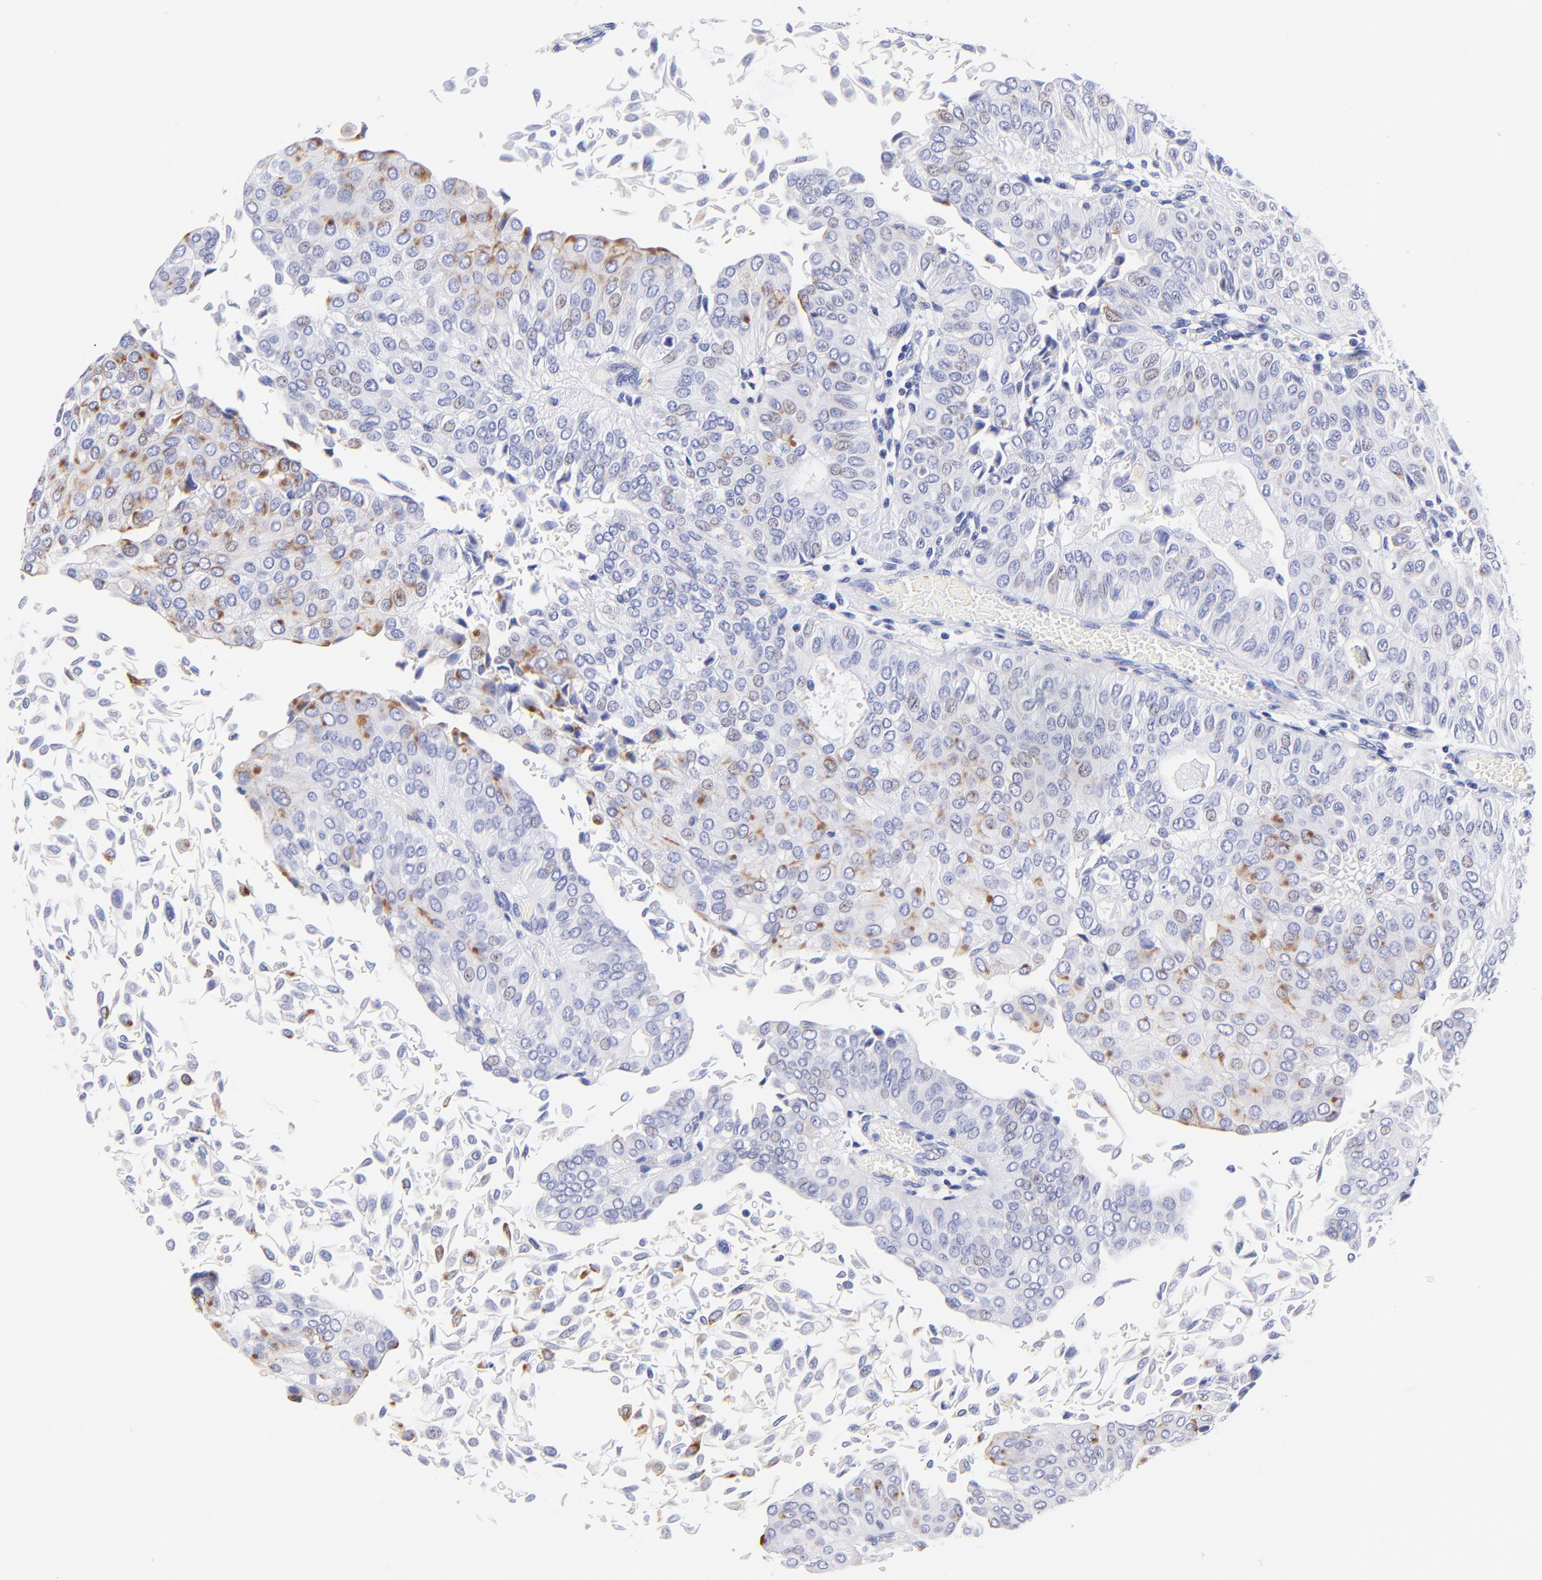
{"staining": {"intensity": "moderate", "quantity": "<25%", "location": "cytoplasmic/membranous"}, "tissue": "urothelial cancer", "cell_type": "Tumor cells", "image_type": "cancer", "snomed": [{"axis": "morphology", "description": "Urothelial carcinoma, Low grade"}, {"axis": "topography", "description": "Urinary bladder"}], "caption": "Human urothelial cancer stained with a brown dye reveals moderate cytoplasmic/membranous positive expression in approximately <25% of tumor cells.", "gene": "RAB3A", "patient": {"sex": "male", "age": 64}}